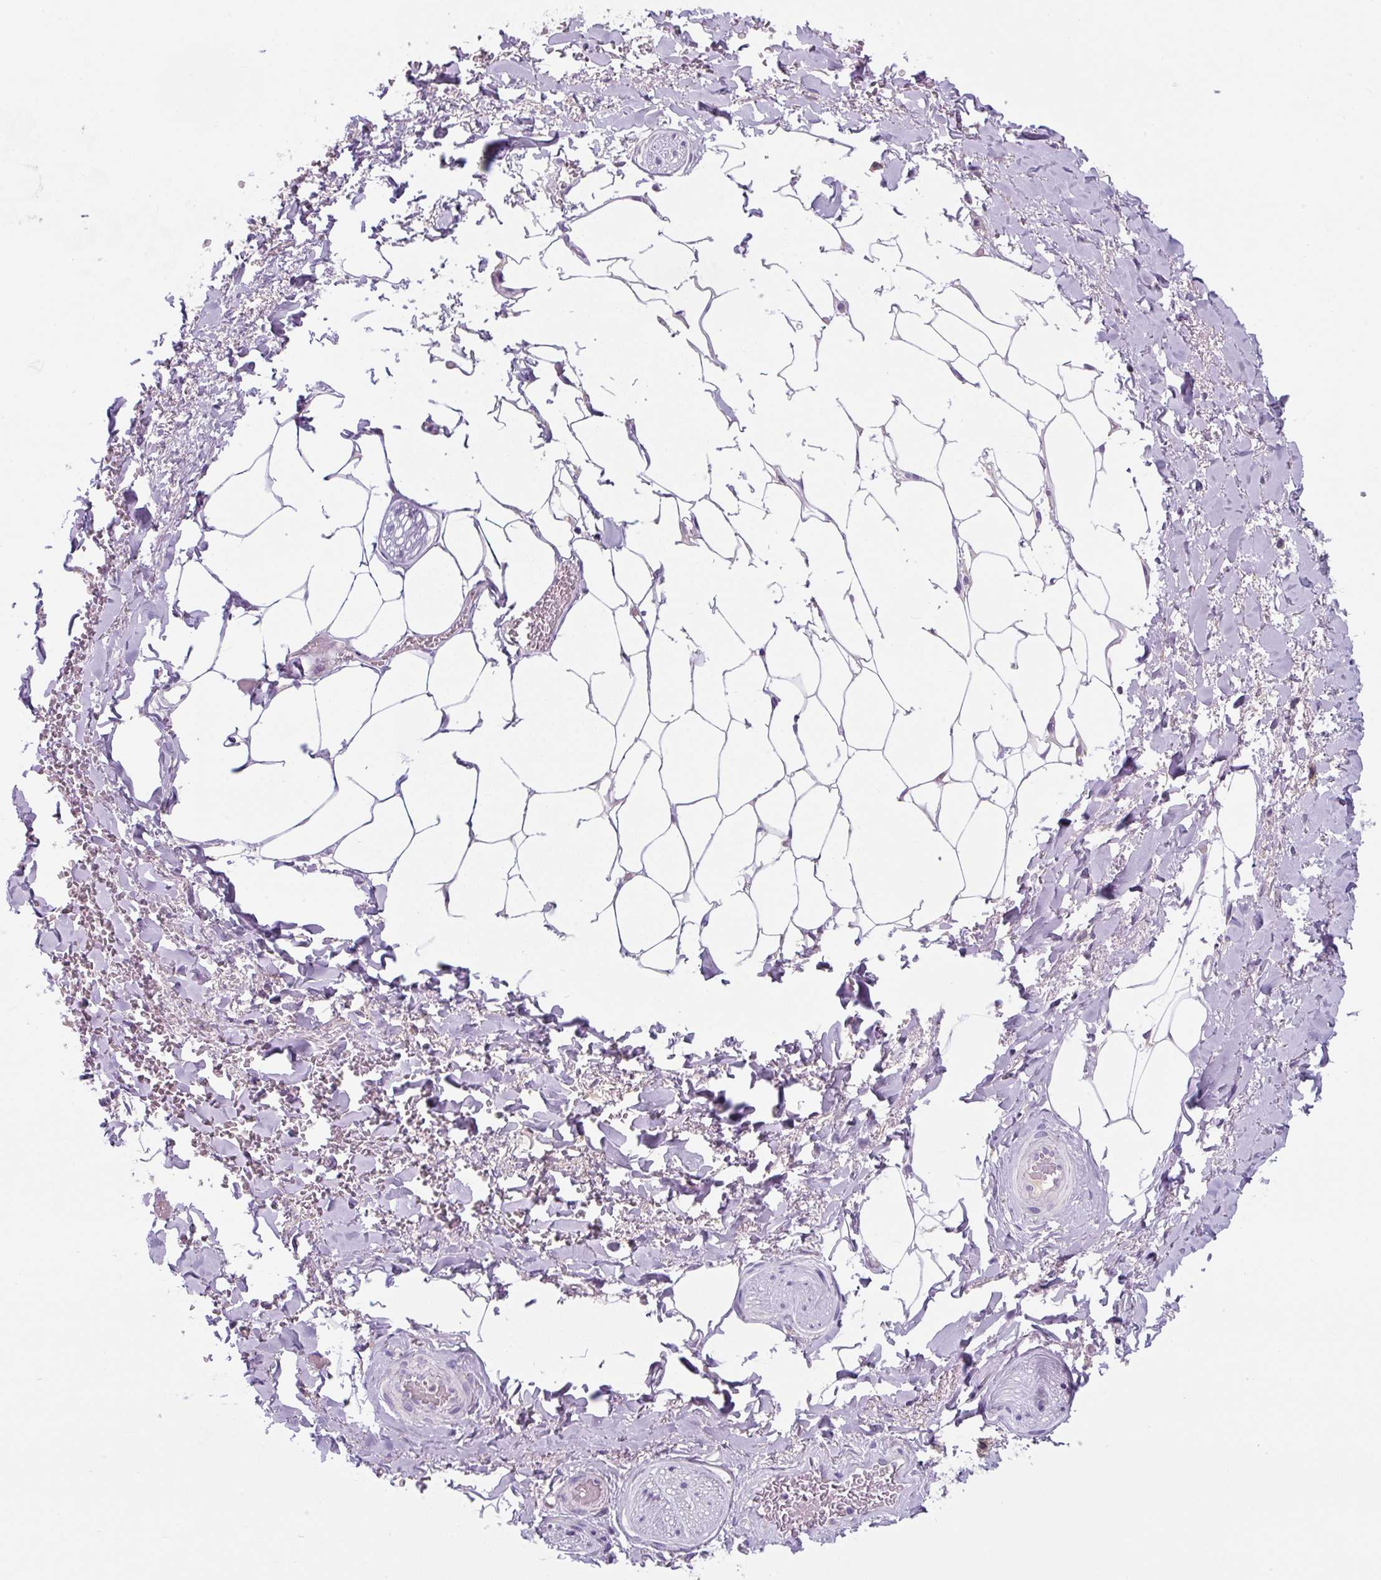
{"staining": {"intensity": "negative", "quantity": "none", "location": "none"}, "tissue": "adipose tissue", "cell_type": "Adipocytes", "image_type": "normal", "snomed": [{"axis": "morphology", "description": "Normal tissue, NOS"}, {"axis": "topography", "description": "Vagina"}, {"axis": "topography", "description": "Peripheral nerve tissue"}], "caption": "This is an immunohistochemistry micrograph of benign adipose tissue. There is no positivity in adipocytes.", "gene": "FZD5", "patient": {"sex": "female", "age": 71}}